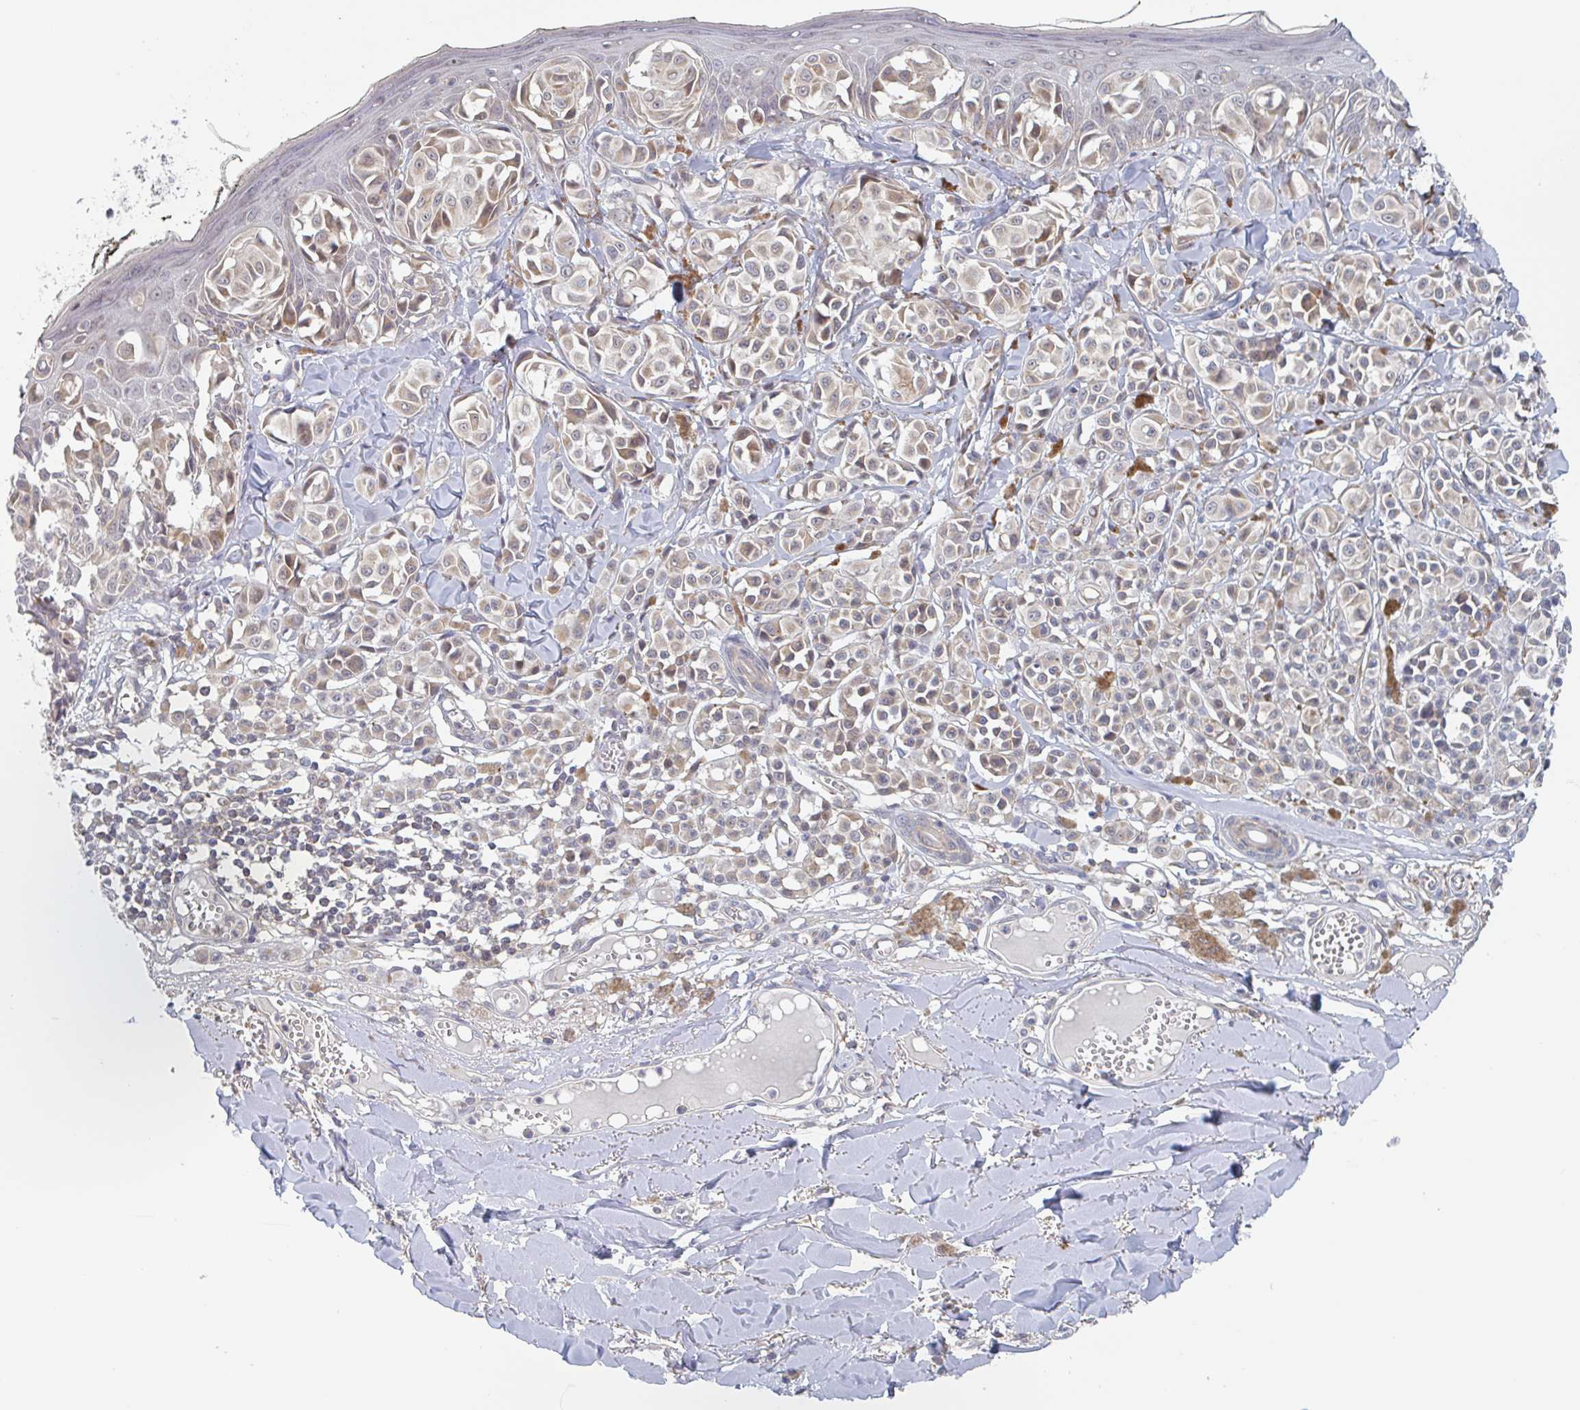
{"staining": {"intensity": "weak", "quantity": "25%-75%", "location": "cytoplasmic/membranous"}, "tissue": "melanoma", "cell_type": "Tumor cells", "image_type": "cancer", "snomed": [{"axis": "morphology", "description": "Malignant melanoma, NOS"}, {"axis": "topography", "description": "Skin"}], "caption": "There is low levels of weak cytoplasmic/membranous staining in tumor cells of malignant melanoma, as demonstrated by immunohistochemical staining (brown color).", "gene": "SURF1", "patient": {"sex": "female", "age": 43}}